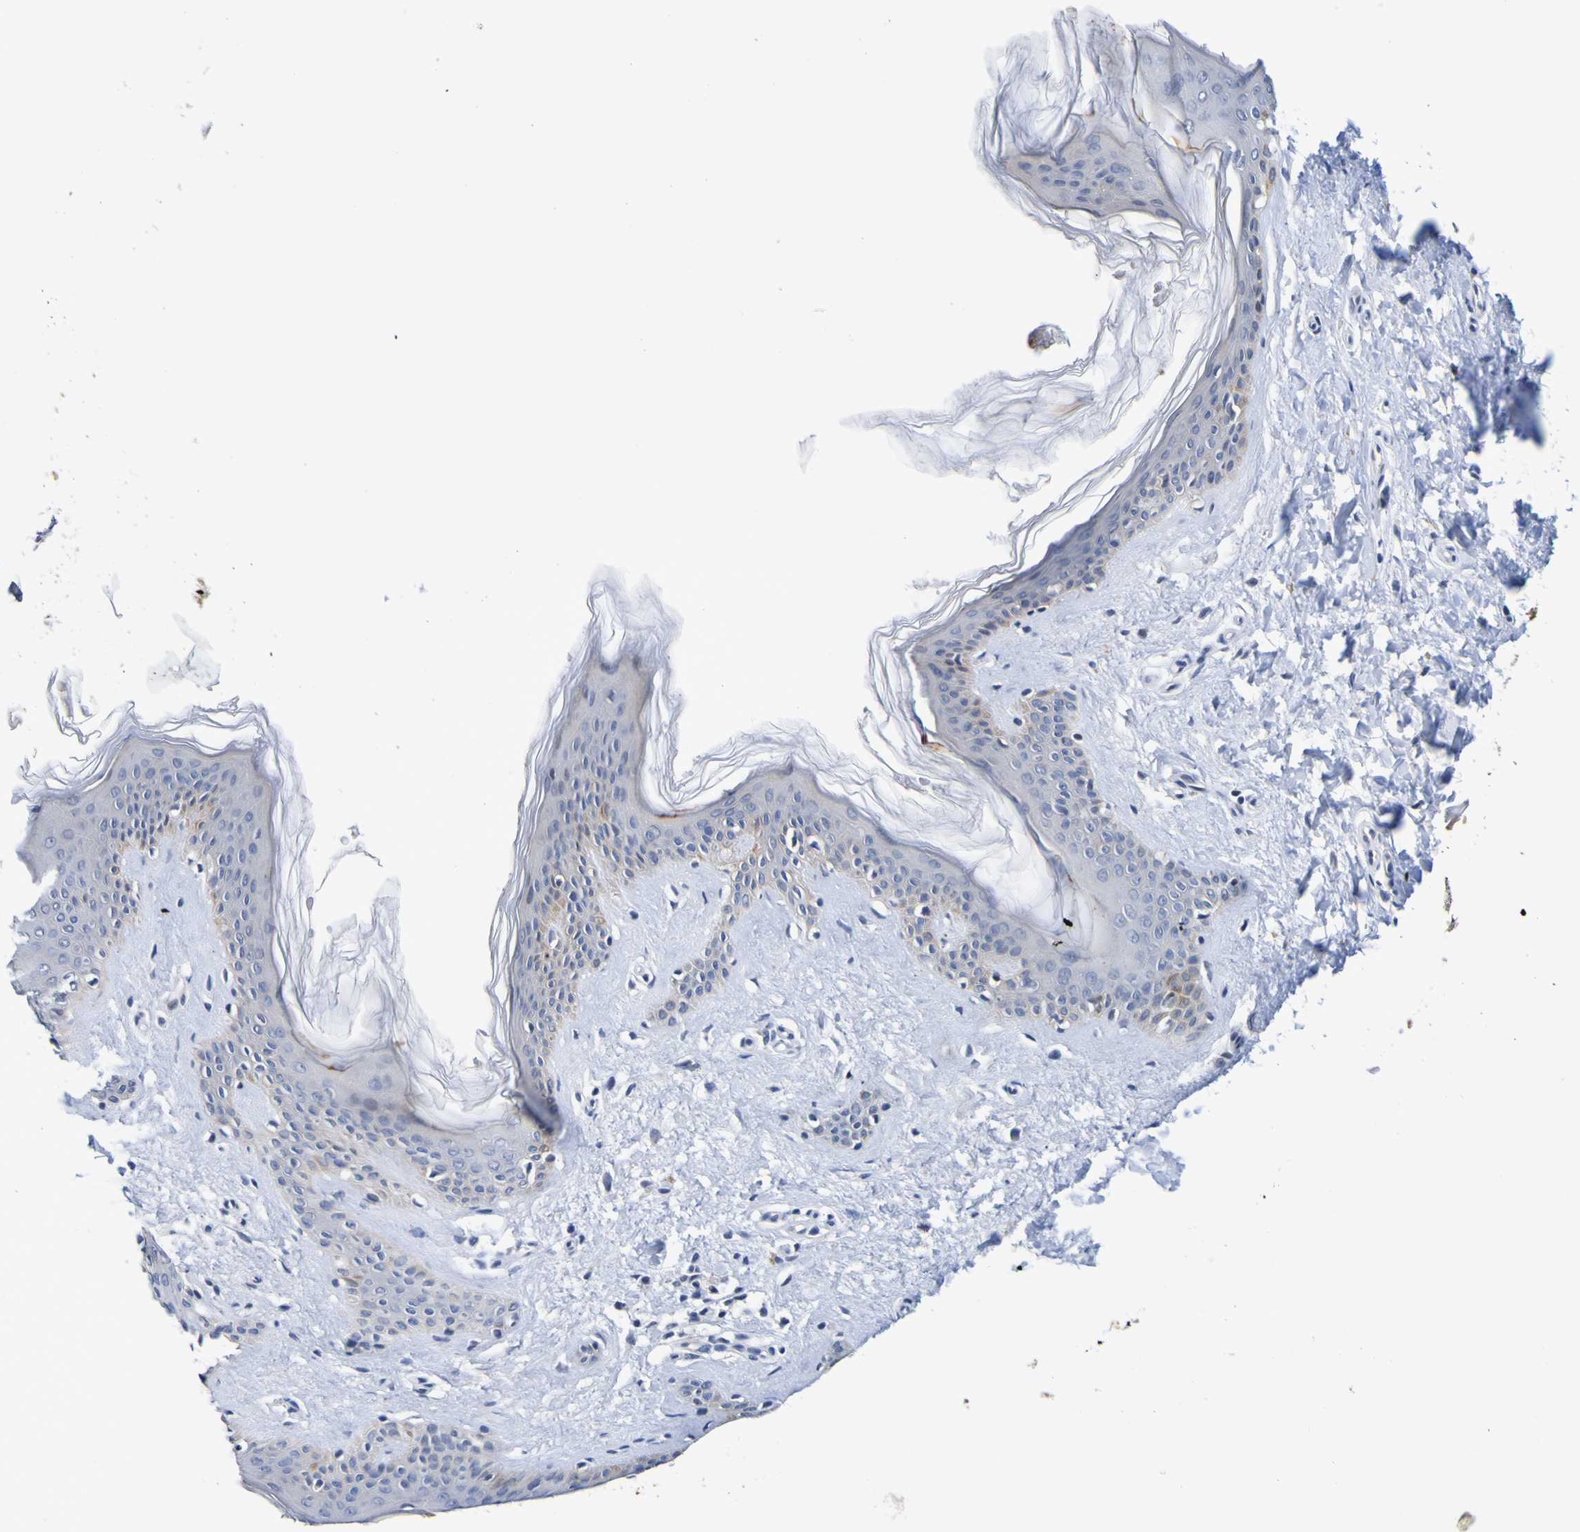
{"staining": {"intensity": "negative", "quantity": "none", "location": "none"}, "tissue": "skin", "cell_type": "Fibroblasts", "image_type": "normal", "snomed": [{"axis": "morphology", "description": "Normal tissue, NOS"}, {"axis": "topography", "description": "Skin"}], "caption": "An immunohistochemistry (IHC) histopathology image of normal skin is shown. There is no staining in fibroblasts of skin. Brightfield microscopy of immunohistochemistry stained with DAB (brown) and hematoxylin (blue), captured at high magnification.", "gene": "VMA21", "patient": {"sex": "female", "age": 41}}